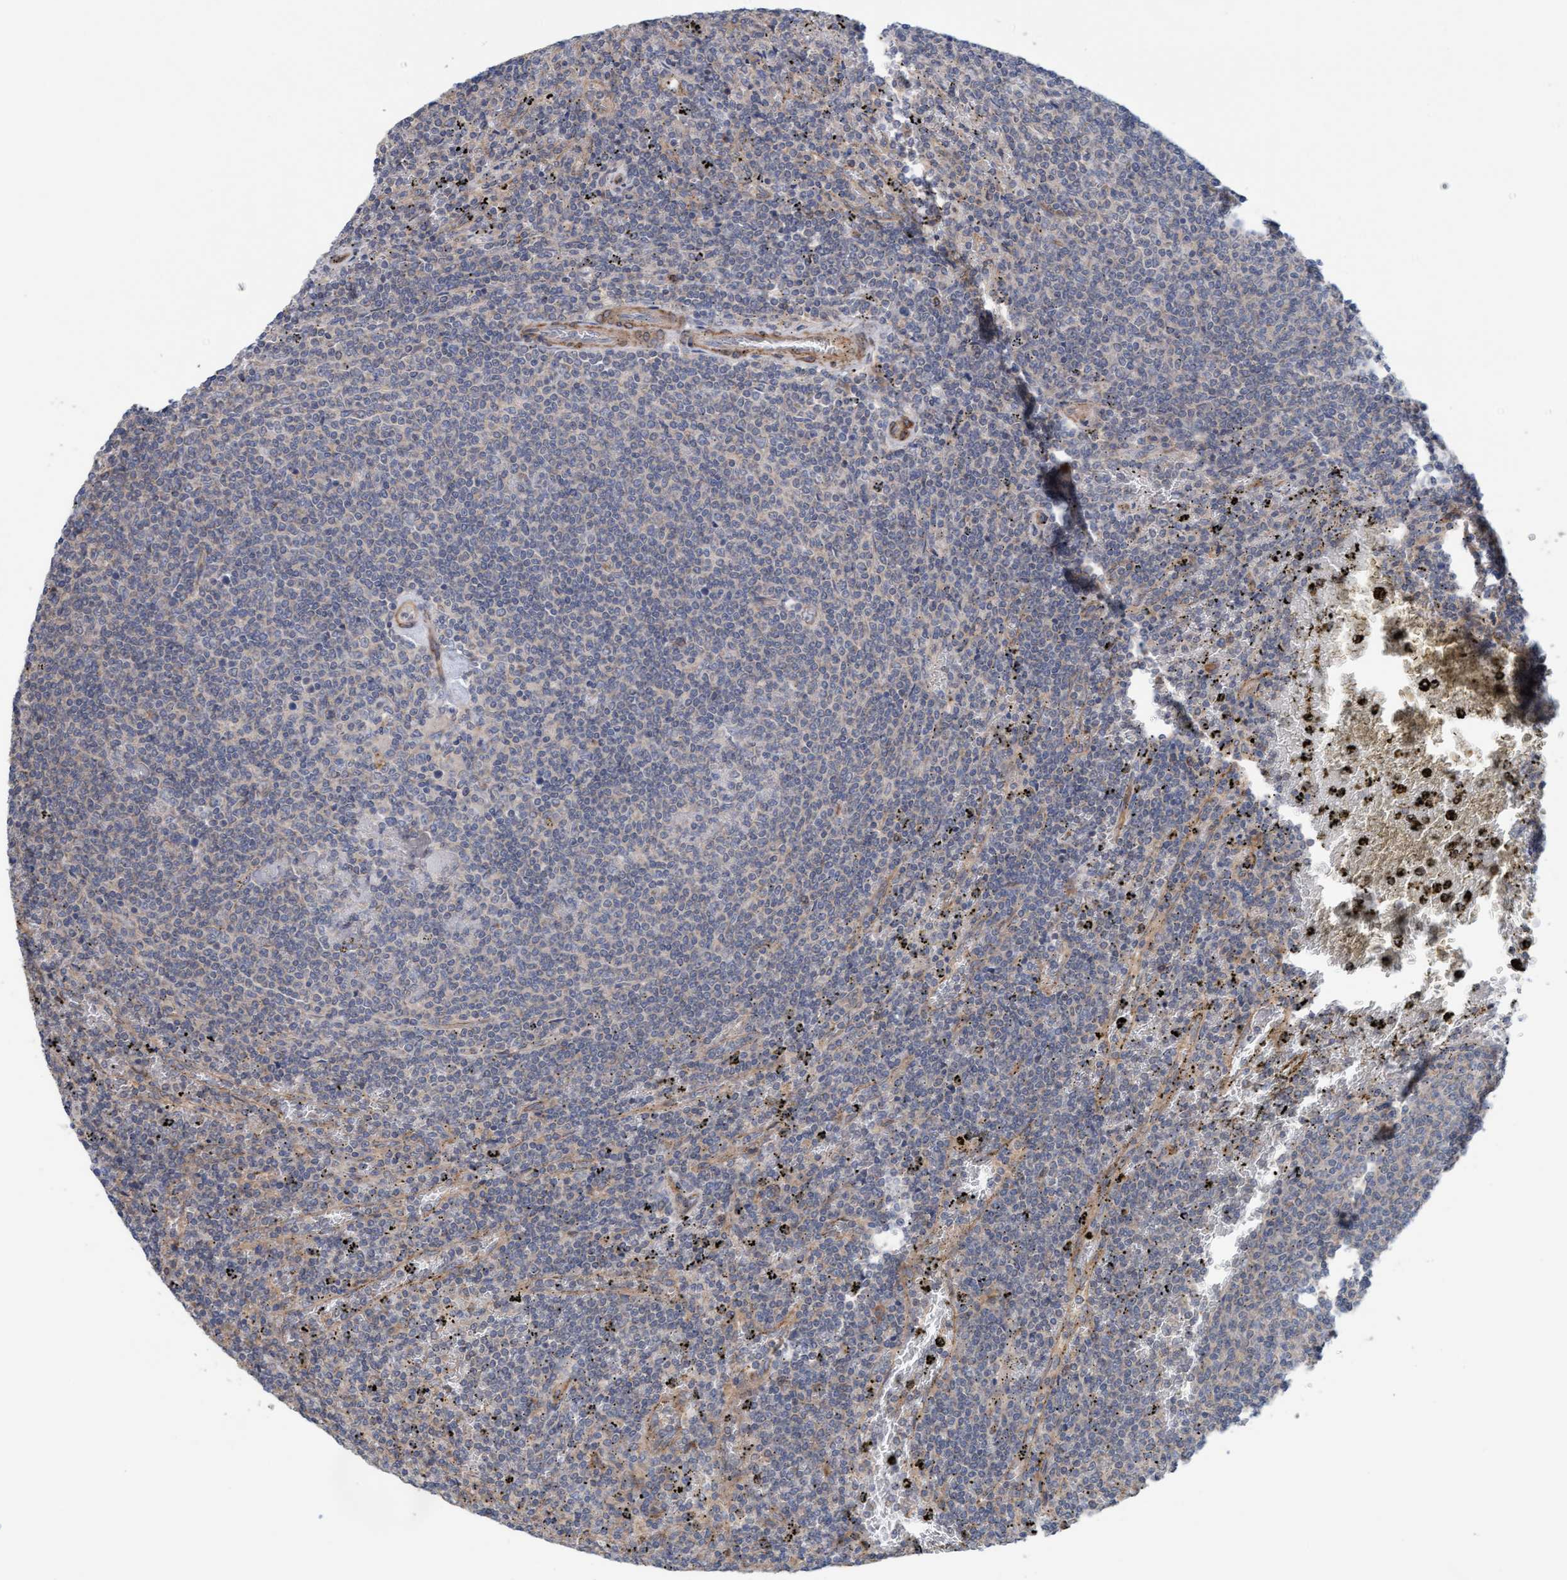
{"staining": {"intensity": "negative", "quantity": "none", "location": "none"}, "tissue": "lymphoma", "cell_type": "Tumor cells", "image_type": "cancer", "snomed": [{"axis": "morphology", "description": "Malignant lymphoma, non-Hodgkin's type, Low grade"}, {"axis": "topography", "description": "Spleen"}], "caption": "High power microscopy photomicrograph of an immunohistochemistry (IHC) image of lymphoma, revealing no significant expression in tumor cells.", "gene": "CDK5RAP3", "patient": {"sex": "female", "age": 50}}